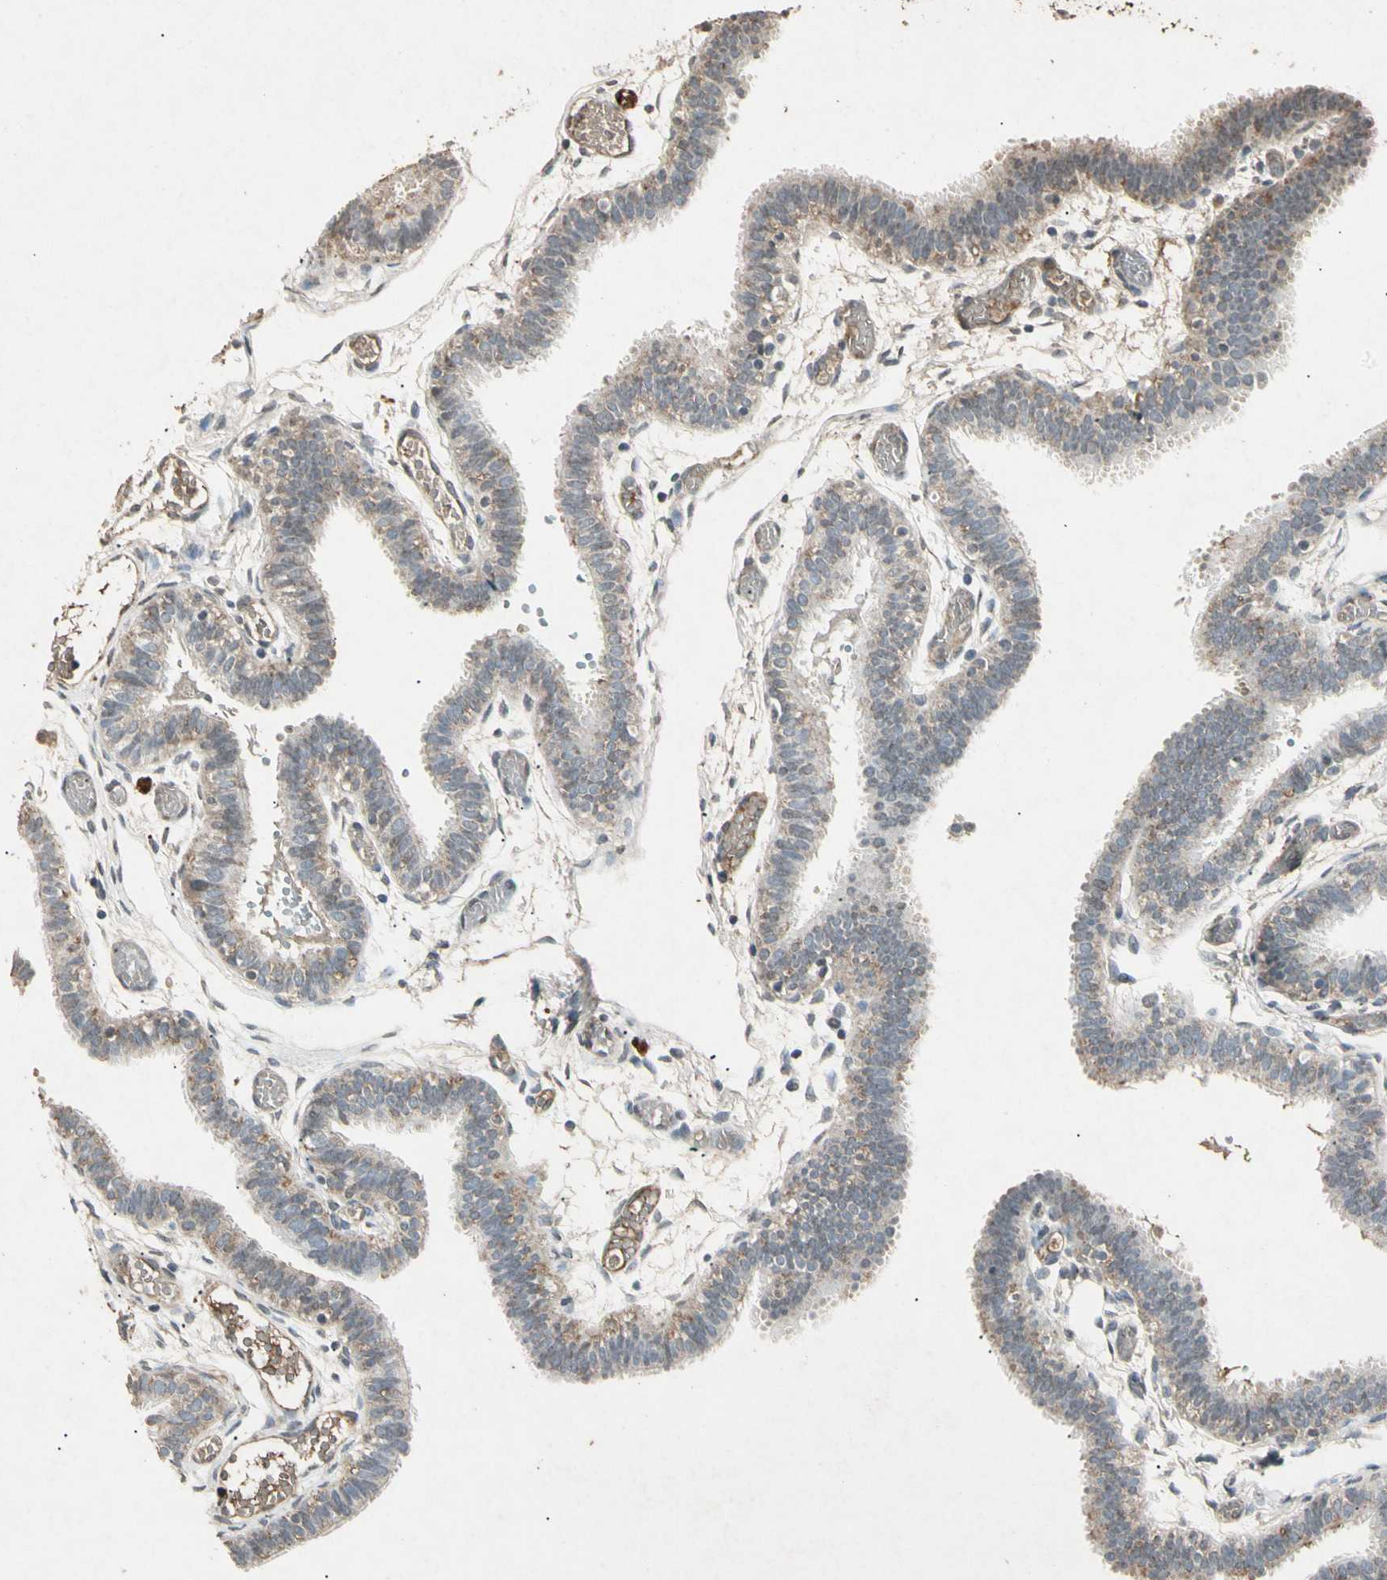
{"staining": {"intensity": "weak", "quantity": "25%-75%", "location": "cytoplasmic/membranous"}, "tissue": "fallopian tube", "cell_type": "Glandular cells", "image_type": "normal", "snomed": [{"axis": "morphology", "description": "Normal tissue, NOS"}, {"axis": "topography", "description": "Fallopian tube"}], "caption": "Protein staining of unremarkable fallopian tube exhibits weak cytoplasmic/membranous expression in approximately 25%-75% of glandular cells. Nuclei are stained in blue.", "gene": "CP", "patient": {"sex": "female", "age": 29}}